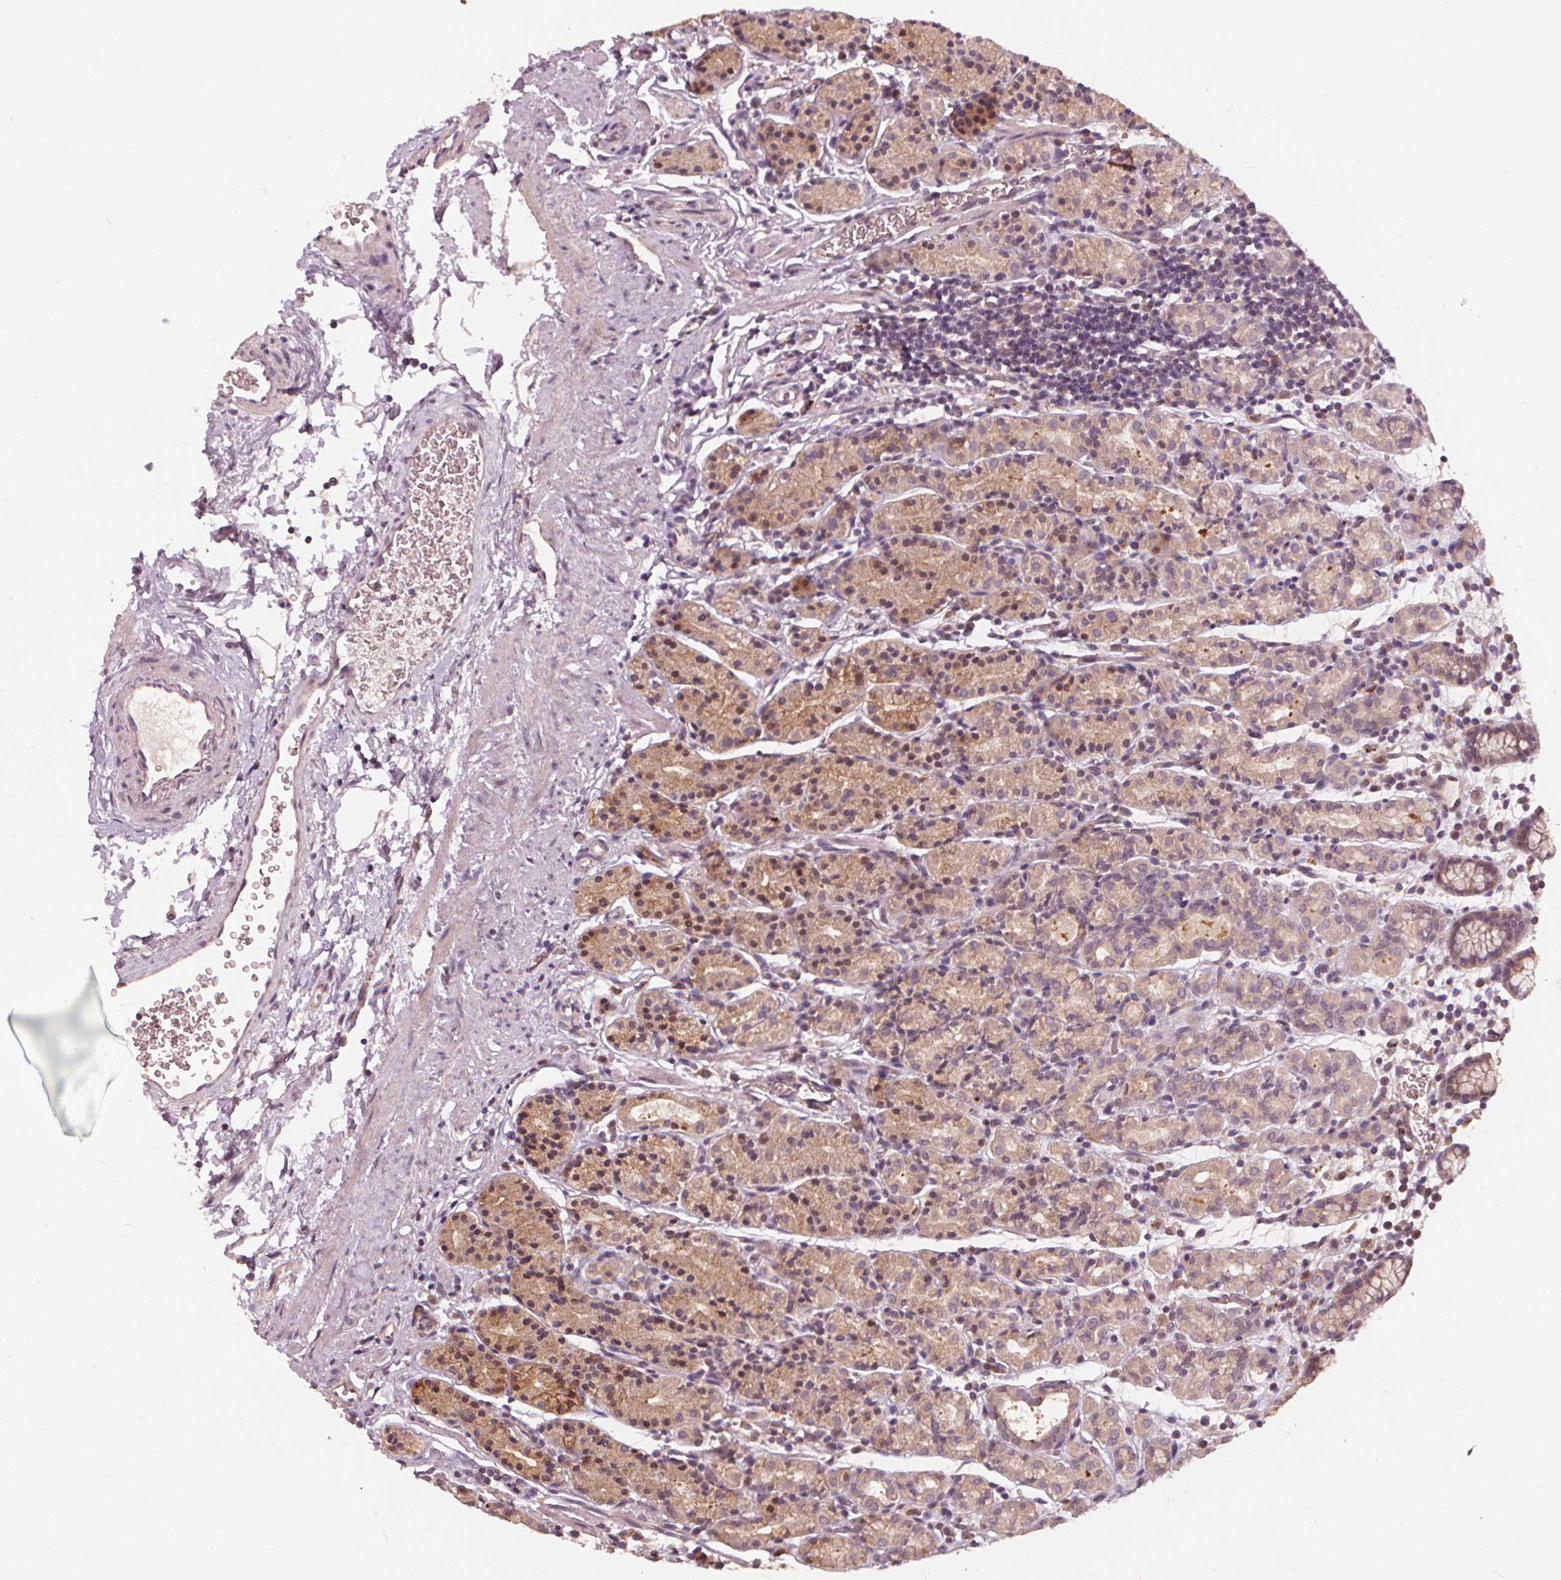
{"staining": {"intensity": "moderate", "quantity": "25%-75%", "location": "cytoplasmic/membranous,nuclear"}, "tissue": "stomach", "cell_type": "Glandular cells", "image_type": "normal", "snomed": [{"axis": "morphology", "description": "Normal tissue, NOS"}, {"axis": "topography", "description": "Stomach, upper"}, {"axis": "topography", "description": "Stomach"}], "caption": "Immunohistochemical staining of normal human stomach demonstrates 25%-75% levels of moderate cytoplasmic/membranous,nuclear protein expression in about 25%-75% of glandular cells.", "gene": "IPO13", "patient": {"sex": "male", "age": 62}}